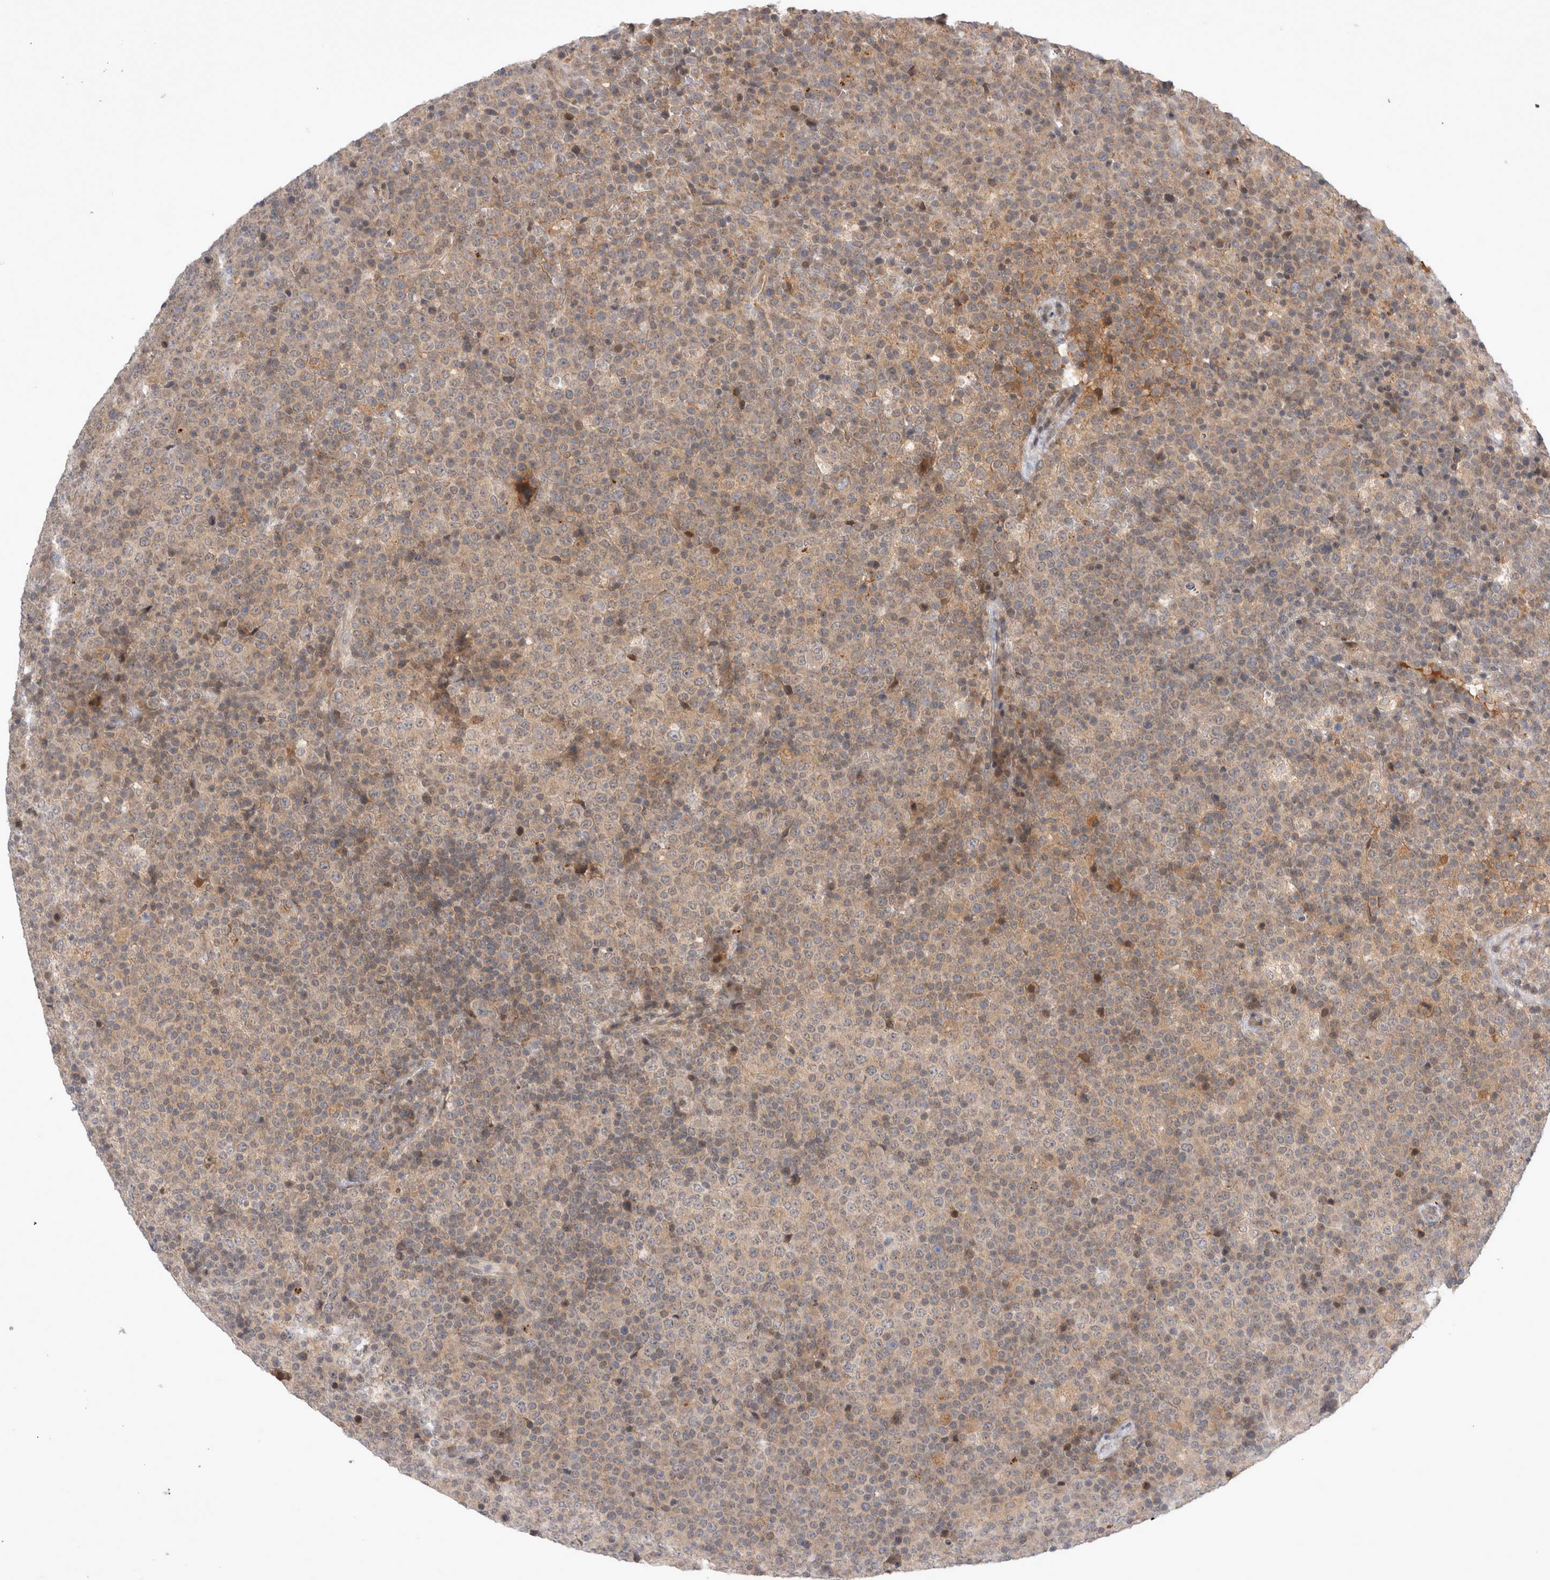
{"staining": {"intensity": "weak", "quantity": "25%-75%", "location": "cytoplasmic/membranous"}, "tissue": "lymphoma", "cell_type": "Tumor cells", "image_type": "cancer", "snomed": [{"axis": "morphology", "description": "Malignant lymphoma, non-Hodgkin's type, High grade"}, {"axis": "topography", "description": "Lymph node"}], "caption": "Protein analysis of lymphoma tissue demonstrates weak cytoplasmic/membranous positivity in approximately 25%-75% of tumor cells.", "gene": "PLEKHM1", "patient": {"sex": "male", "age": 13}}